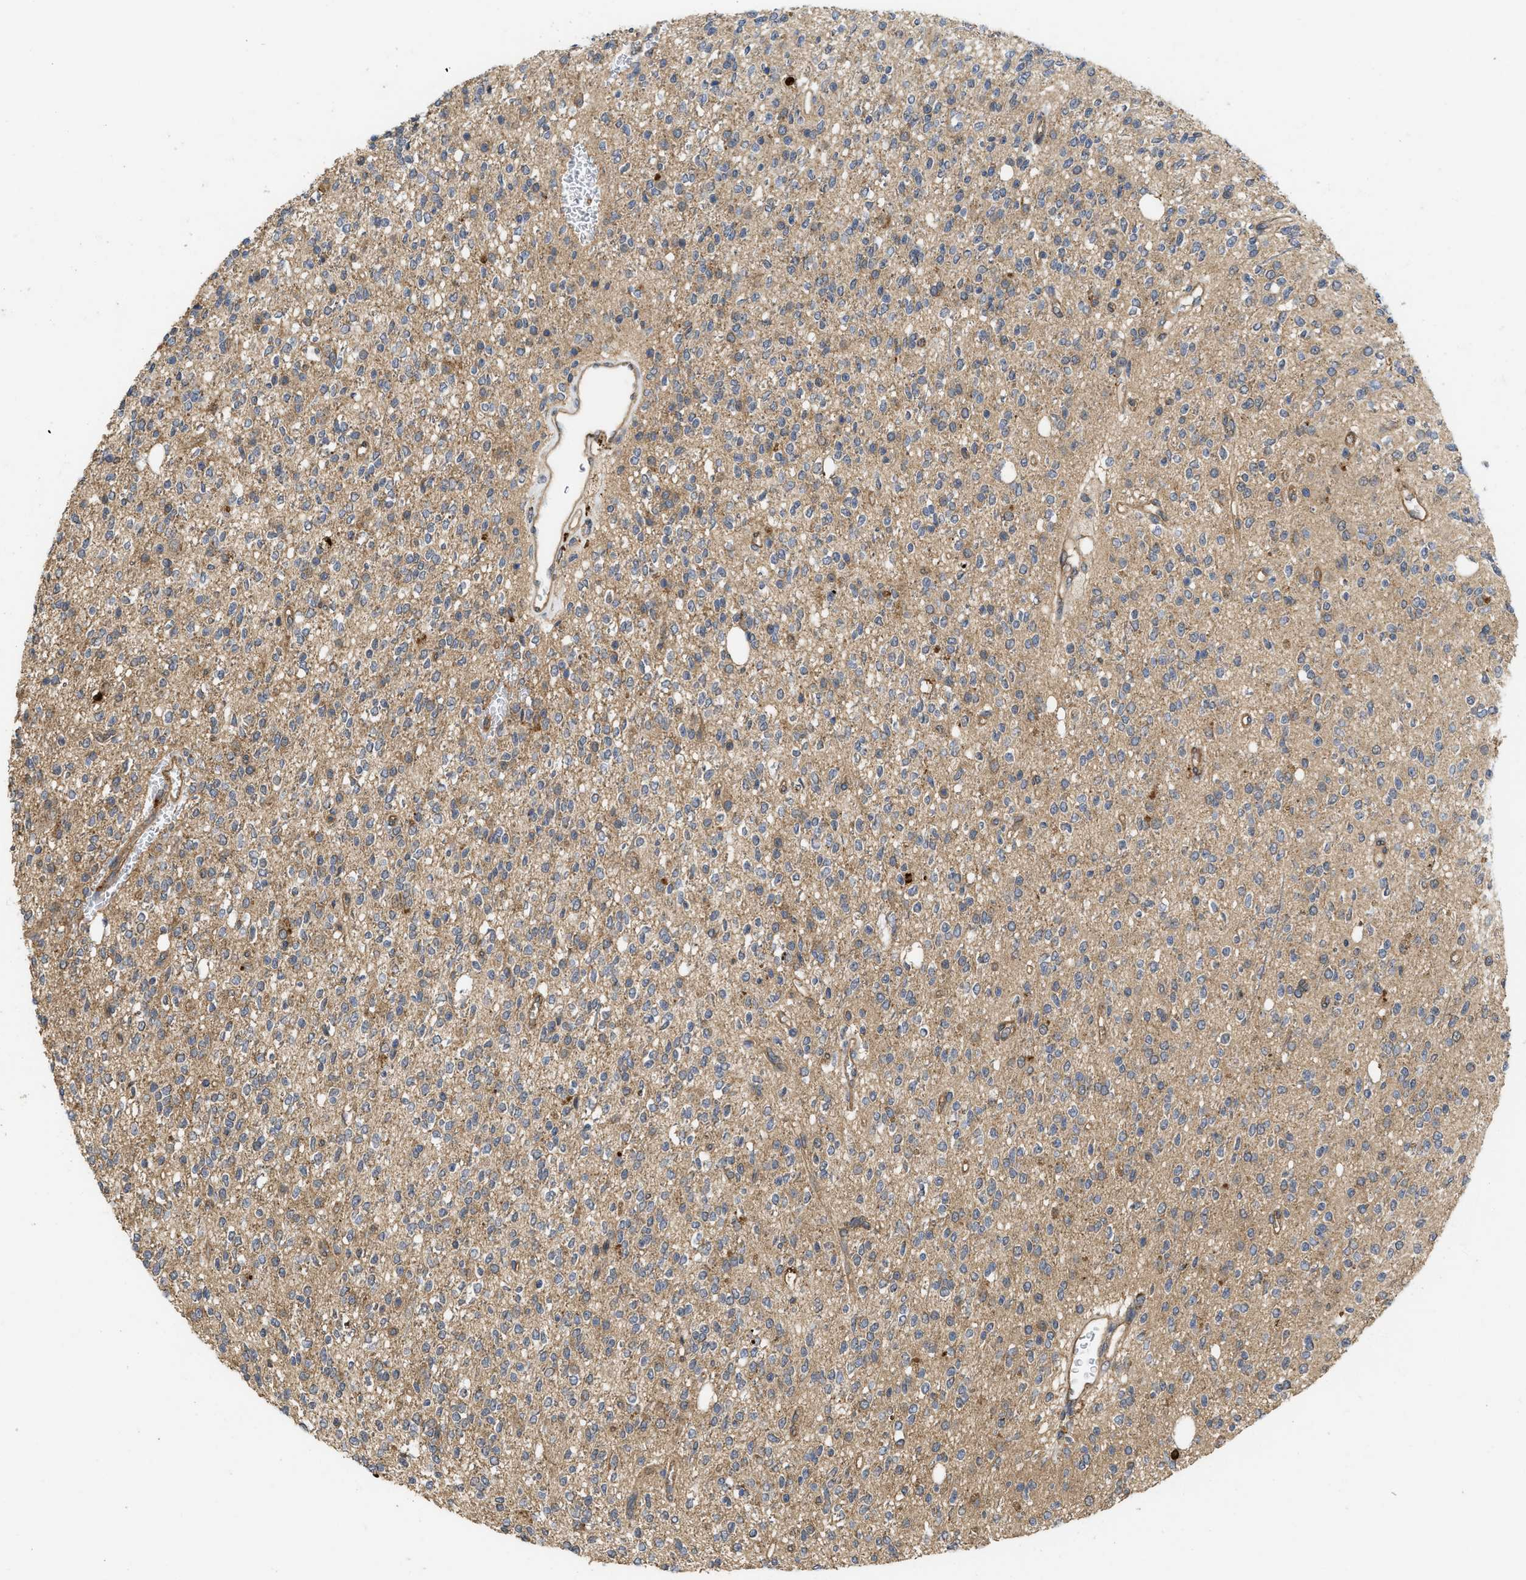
{"staining": {"intensity": "negative", "quantity": "none", "location": "none"}, "tissue": "glioma", "cell_type": "Tumor cells", "image_type": "cancer", "snomed": [{"axis": "morphology", "description": "Glioma, malignant, High grade"}, {"axis": "topography", "description": "Brain"}], "caption": "The histopathology image displays no significant expression in tumor cells of malignant glioma (high-grade). The staining was performed using DAB to visualize the protein expression in brown, while the nuclei were stained in blue with hematoxylin (Magnification: 20x).", "gene": "FZD6", "patient": {"sex": "male", "age": 34}}